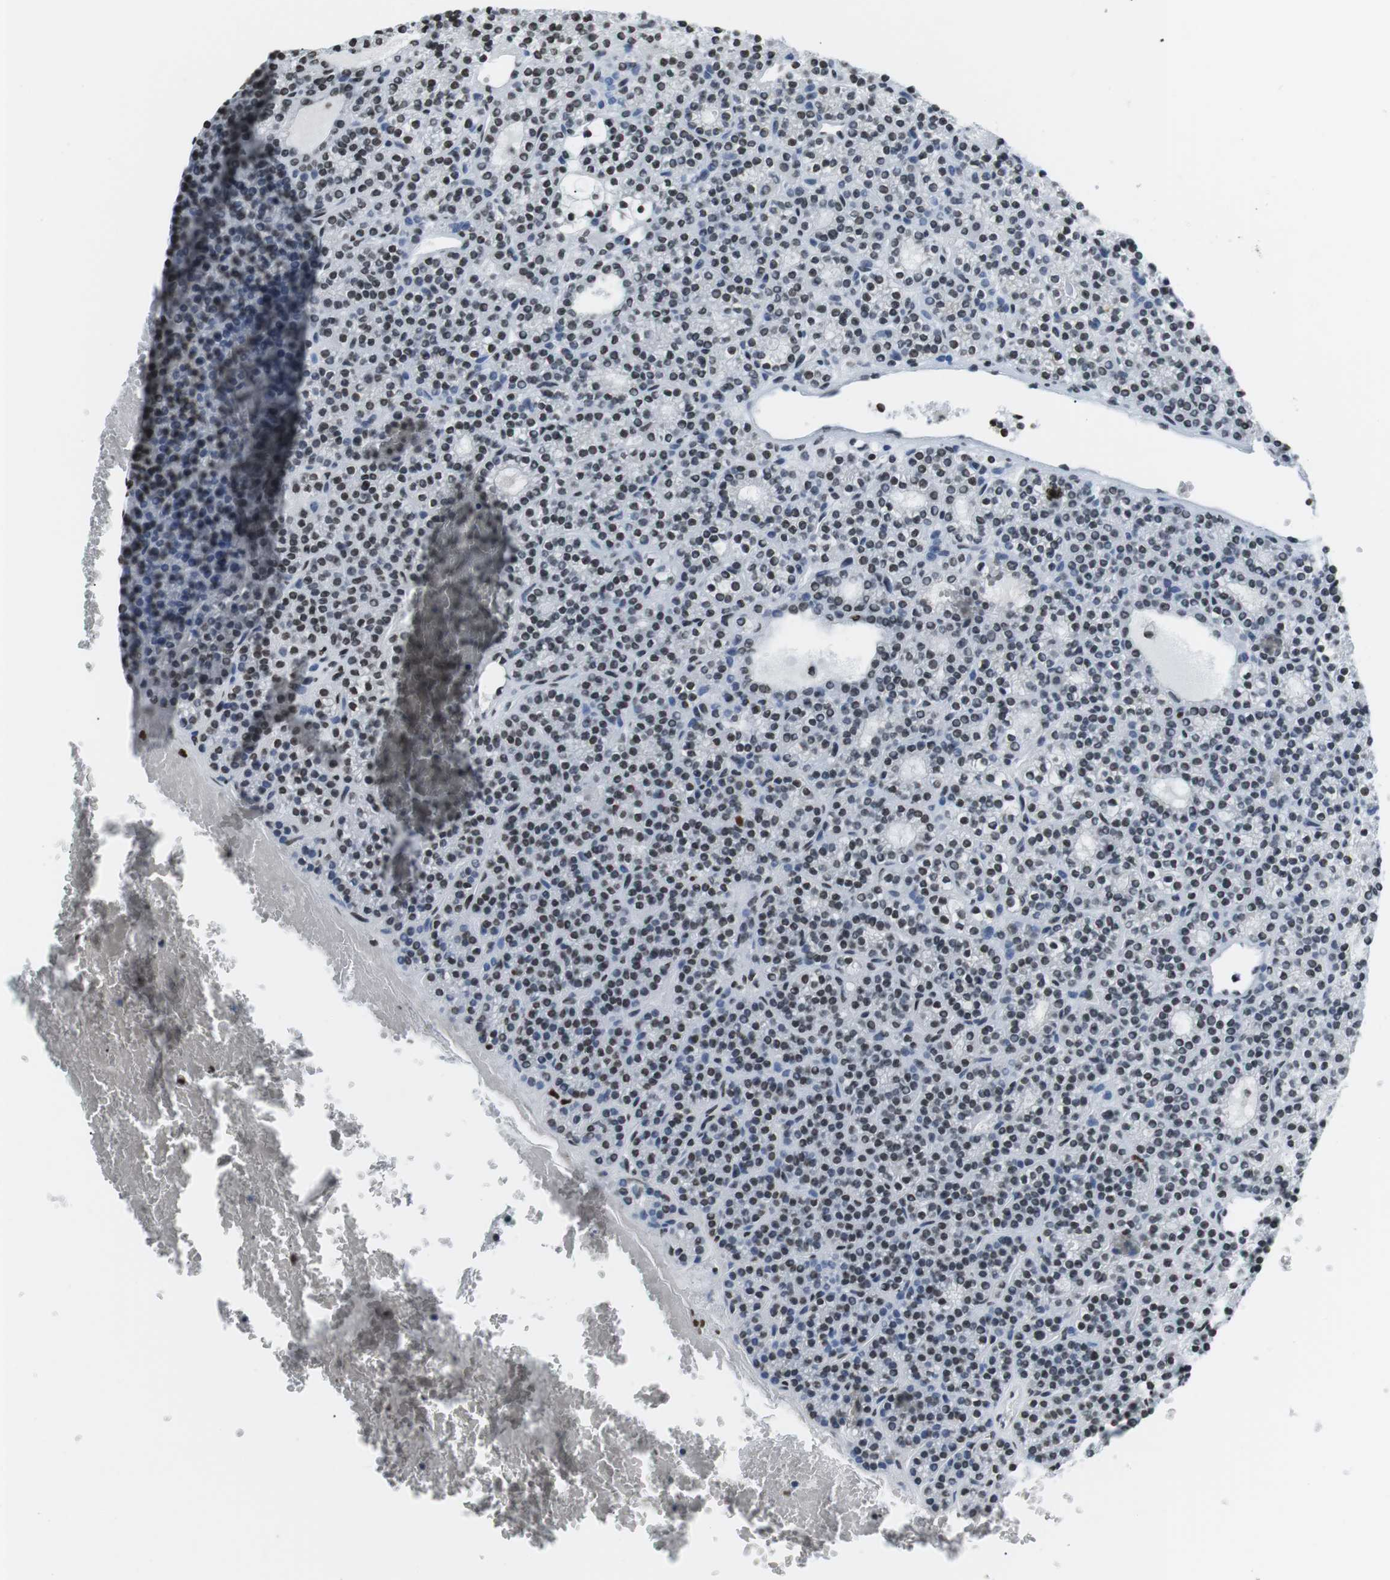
{"staining": {"intensity": "moderate", "quantity": "<25%", "location": "nuclear"}, "tissue": "parathyroid gland", "cell_type": "Glandular cells", "image_type": "normal", "snomed": [{"axis": "morphology", "description": "Normal tissue, NOS"}, {"axis": "morphology", "description": "Adenoma, NOS"}, {"axis": "topography", "description": "Parathyroid gland"}], "caption": "Protein expression analysis of normal parathyroid gland reveals moderate nuclear positivity in about <25% of glandular cells. (IHC, brightfield microscopy, high magnification).", "gene": "E2F2", "patient": {"sex": "female", "age": 64}}